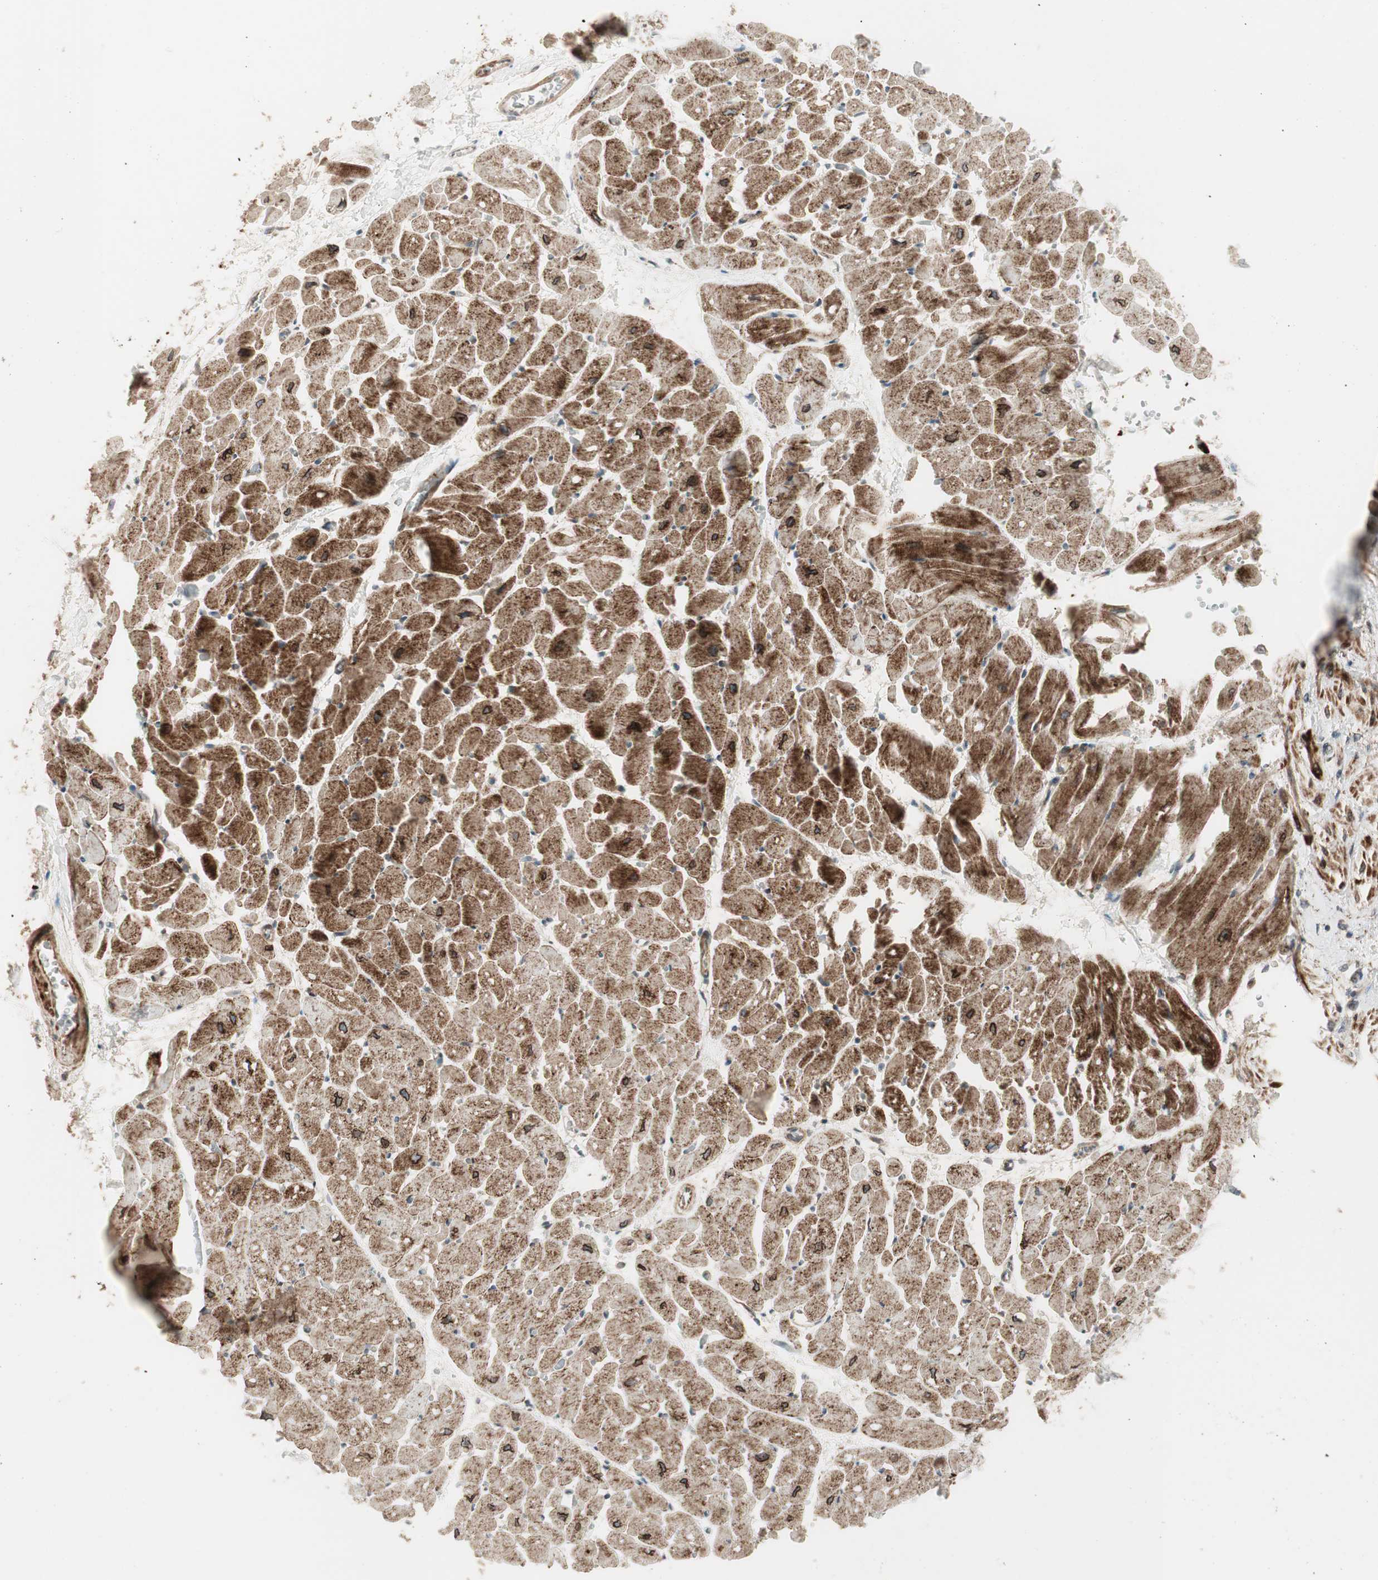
{"staining": {"intensity": "strong", "quantity": ">75%", "location": "cytoplasmic/membranous"}, "tissue": "heart muscle", "cell_type": "Cardiomyocytes", "image_type": "normal", "snomed": [{"axis": "morphology", "description": "Normal tissue, NOS"}, {"axis": "topography", "description": "Heart"}], "caption": "Protein expression by immunohistochemistry (IHC) shows strong cytoplasmic/membranous expression in about >75% of cardiomyocytes in benign heart muscle. (DAB = brown stain, brightfield microscopy at high magnification).", "gene": "PPP2R5E", "patient": {"sex": "male", "age": 45}}